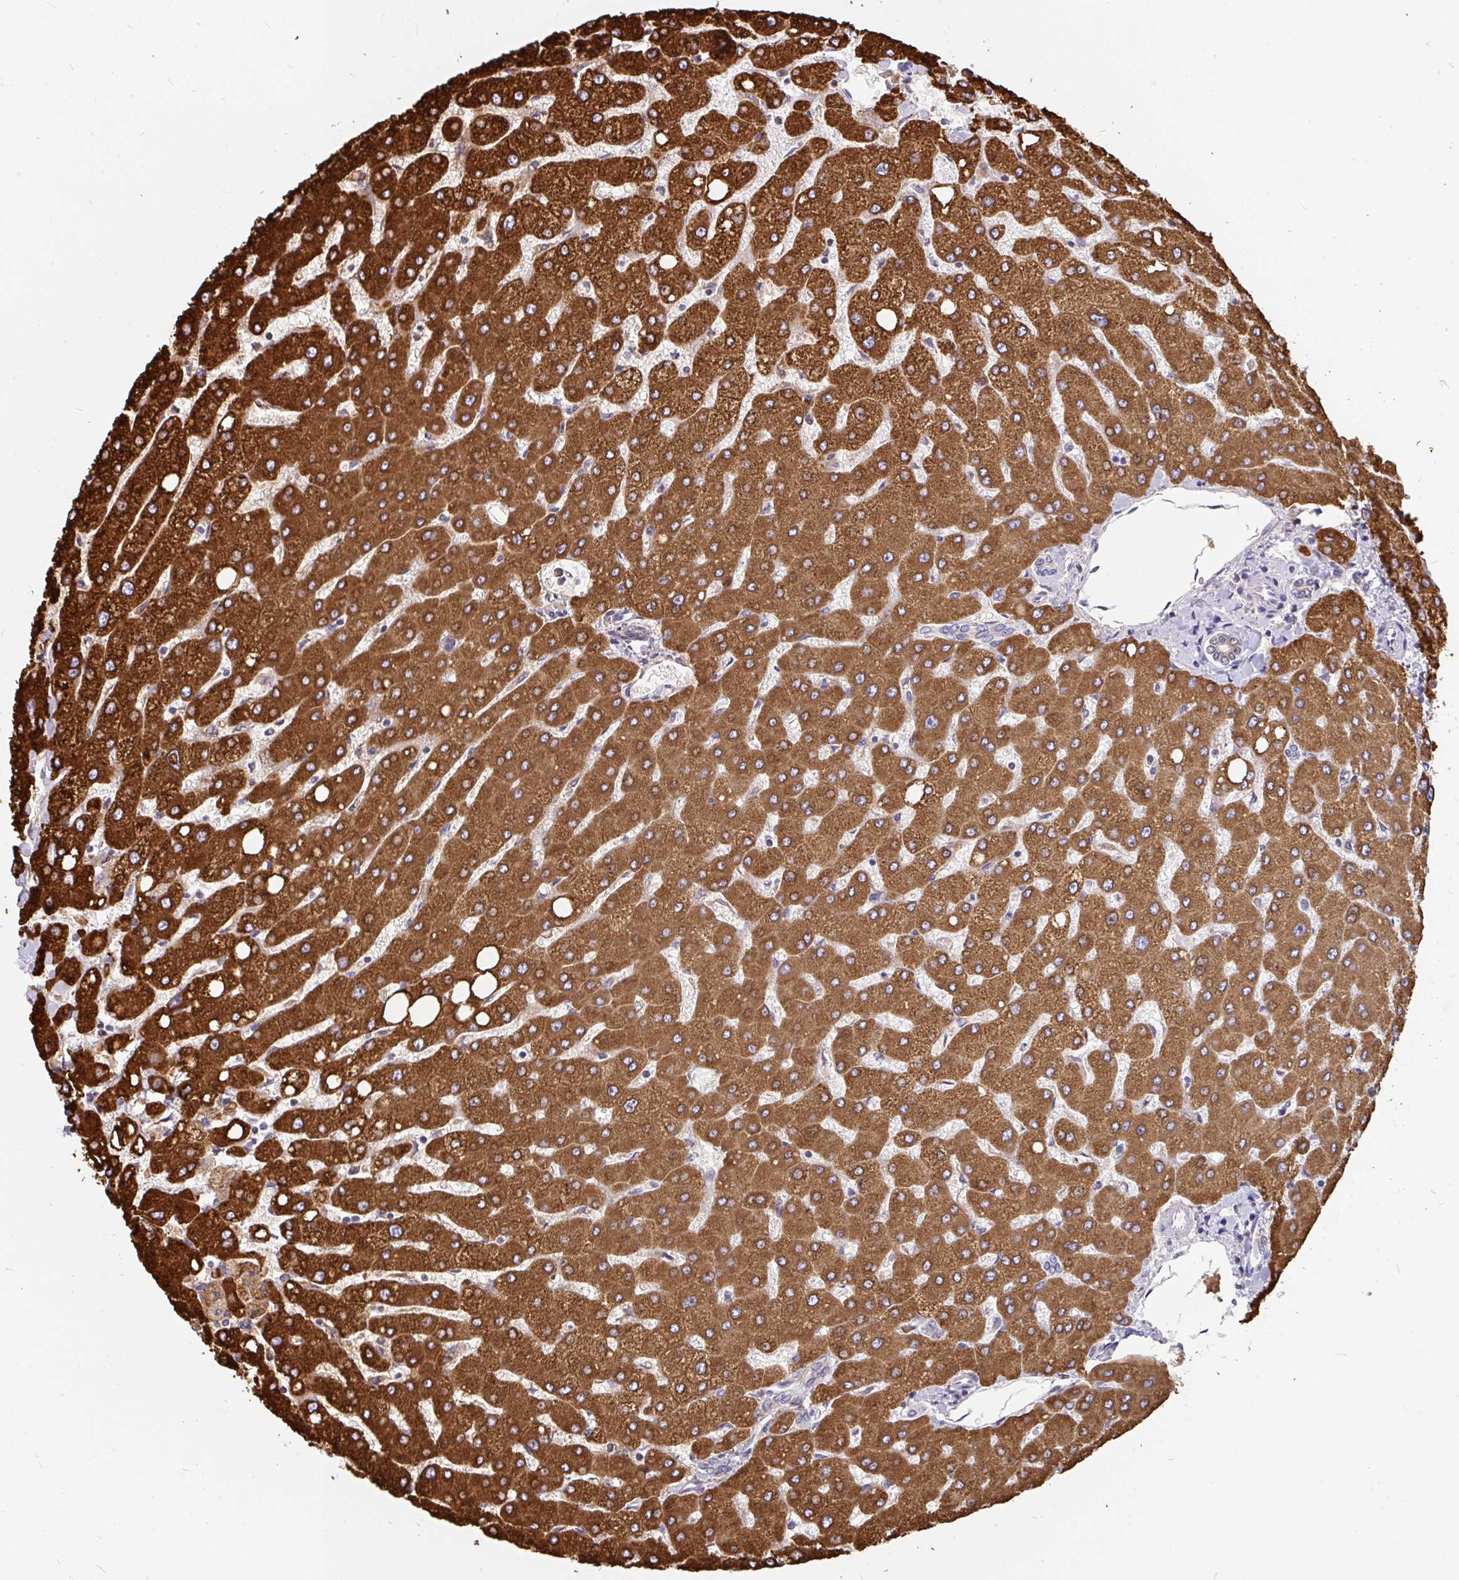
{"staining": {"intensity": "weak", "quantity": "<25%", "location": "cytoplasmic/membranous"}, "tissue": "liver", "cell_type": "Cholangiocytes", "image_type": "normal", "snomed": [{"axis": "morphology", "description": "Normal tissue, NOS"}, {"axis": "topography", "description": "Liver"}], "caption": "High magnification brightfield microscopy of unremarkable liver stained with DAB (3,3'-diaminobenzidine) (brown) and counterstained with hematoxylin (blue): cholangiocytes show no significant expression.", "gene": "EML5", "patient": {"sex": "female", "age": 54}}